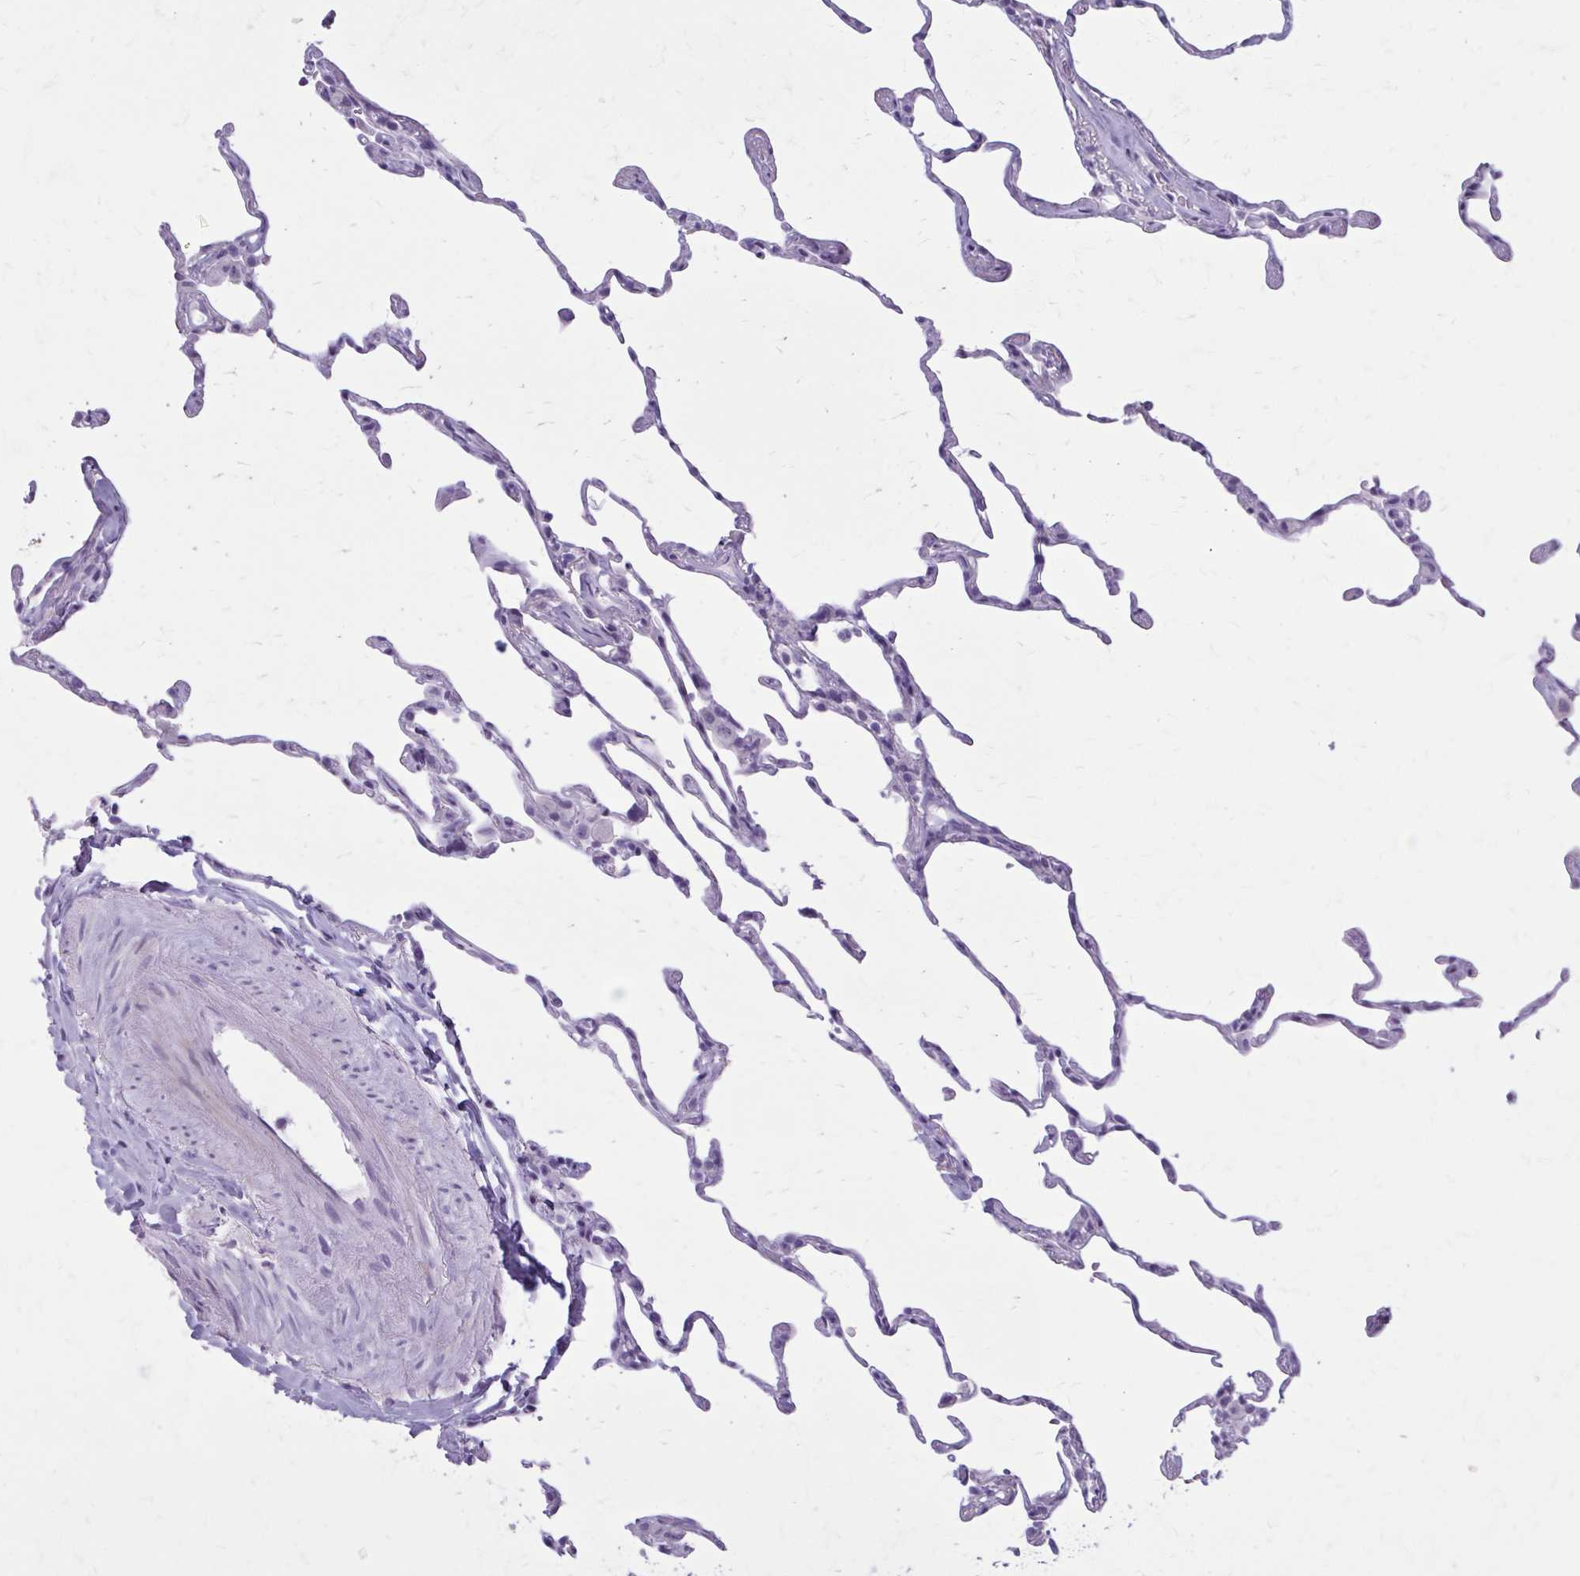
{"staining": {"intensity": "negative", "quantity": "none", "location": "none"}, "tissue": "lung", "cell_type": "Alveolar cells", "image_type": "normal", "snomed": [{"axis": "morphology", "description": "Normal tissue, NOS"}, {"axis": "topography", "description": "Lung"}], "caption": "Immunohistochemistry histopathology image of unremarkable lung: lung stained with DAB displays no significant protein expression in alveolar cells.", "gene": "OR4B1", "patient": {"sex": "female", "age": 57}}